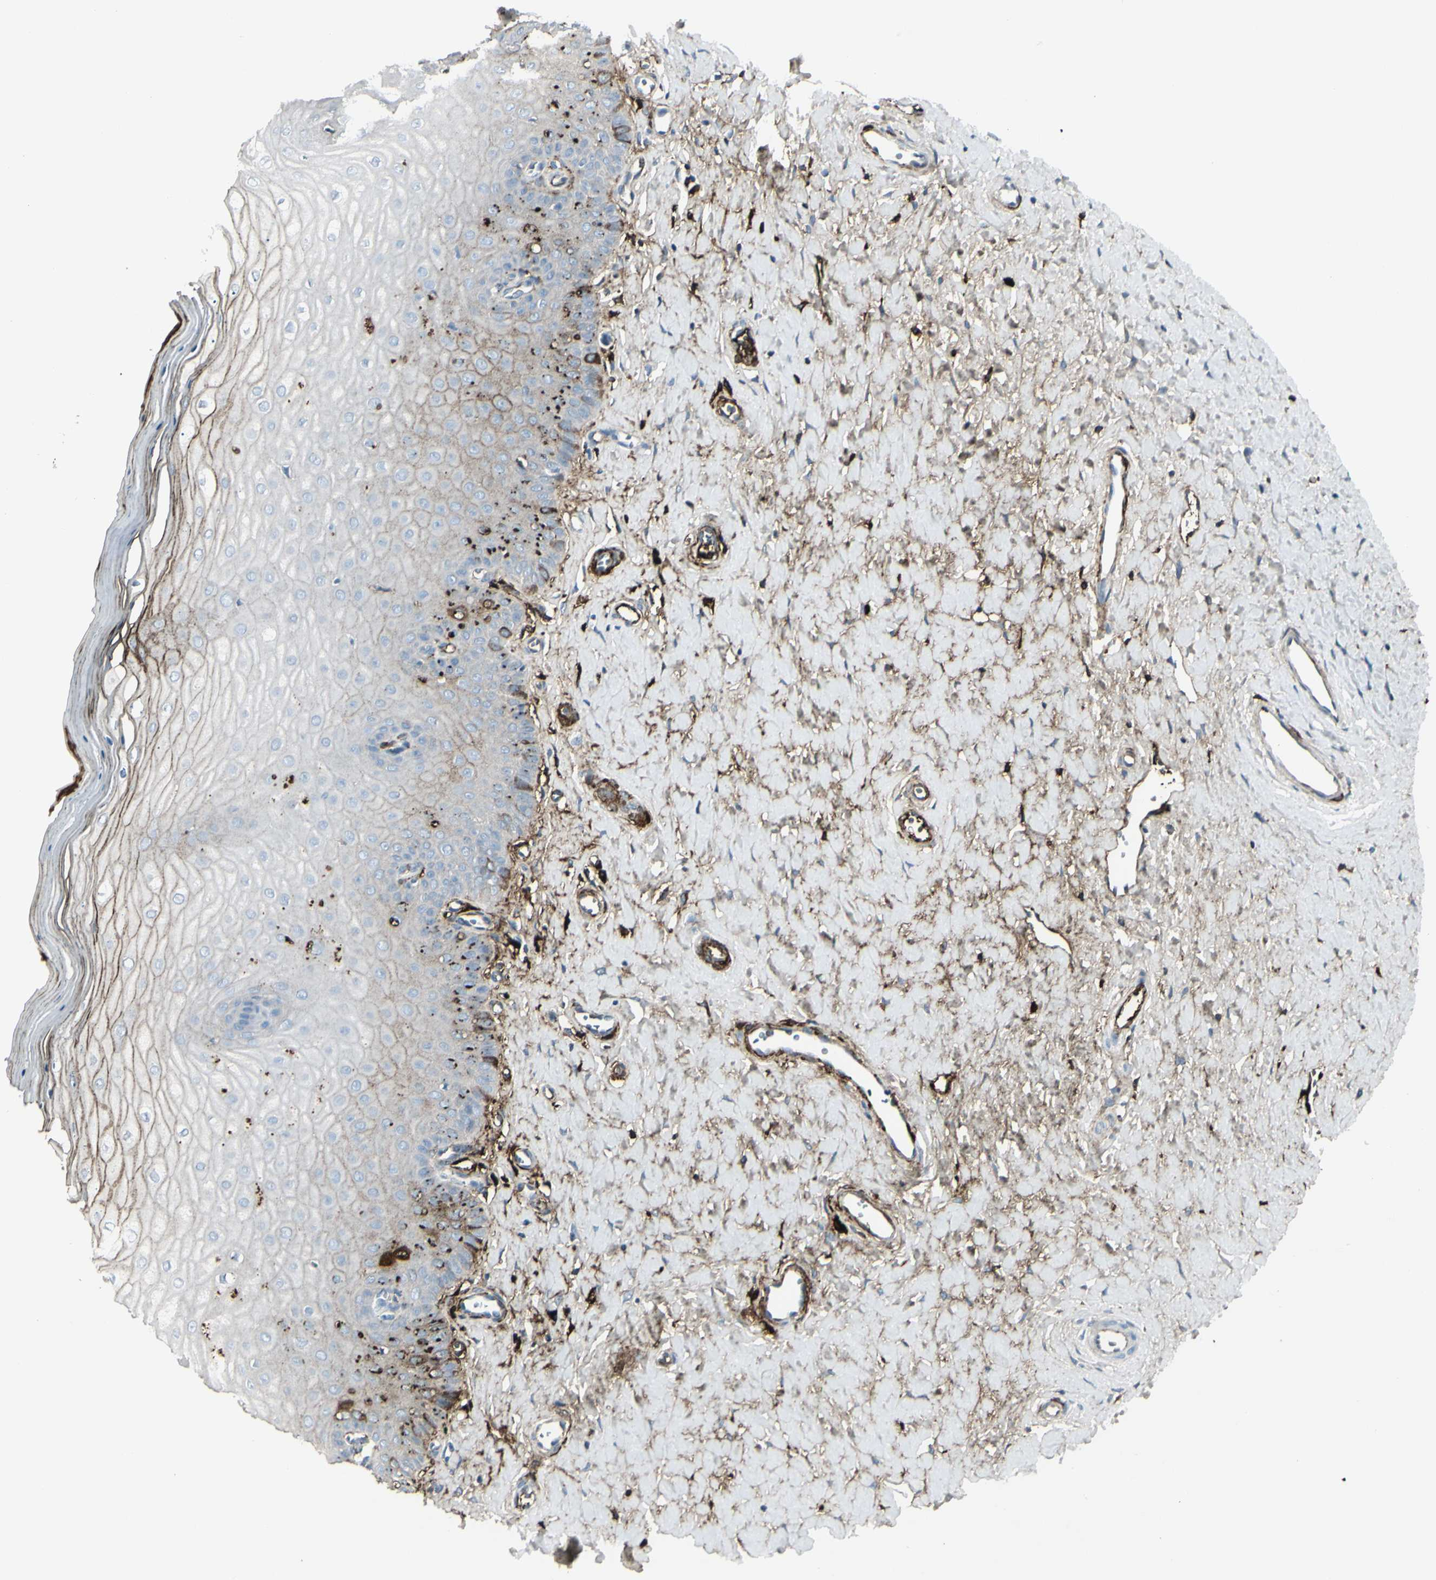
{"staining": {"intensity": "weak", "quantity": "25%-75%", "location": "cytoplasmic/membranous"}, "tissue": "cervix", "cell_type": "Glandular cells", "image_type": "normal", "snomed": [{"axis": "morphology", "description": "Normal tissue, NOS"}, {"axis": "topography", "description": "Cervix"}], "caption": "Weak cytoplasmic/membranous positivity for a protein is appreciated in approximately 25%-75% of glandular cells of unremarkable cervix using immunohistochemistry (IHC).", "gene": "IGHG1", "patient": {"sex": "female", "age": 55}}